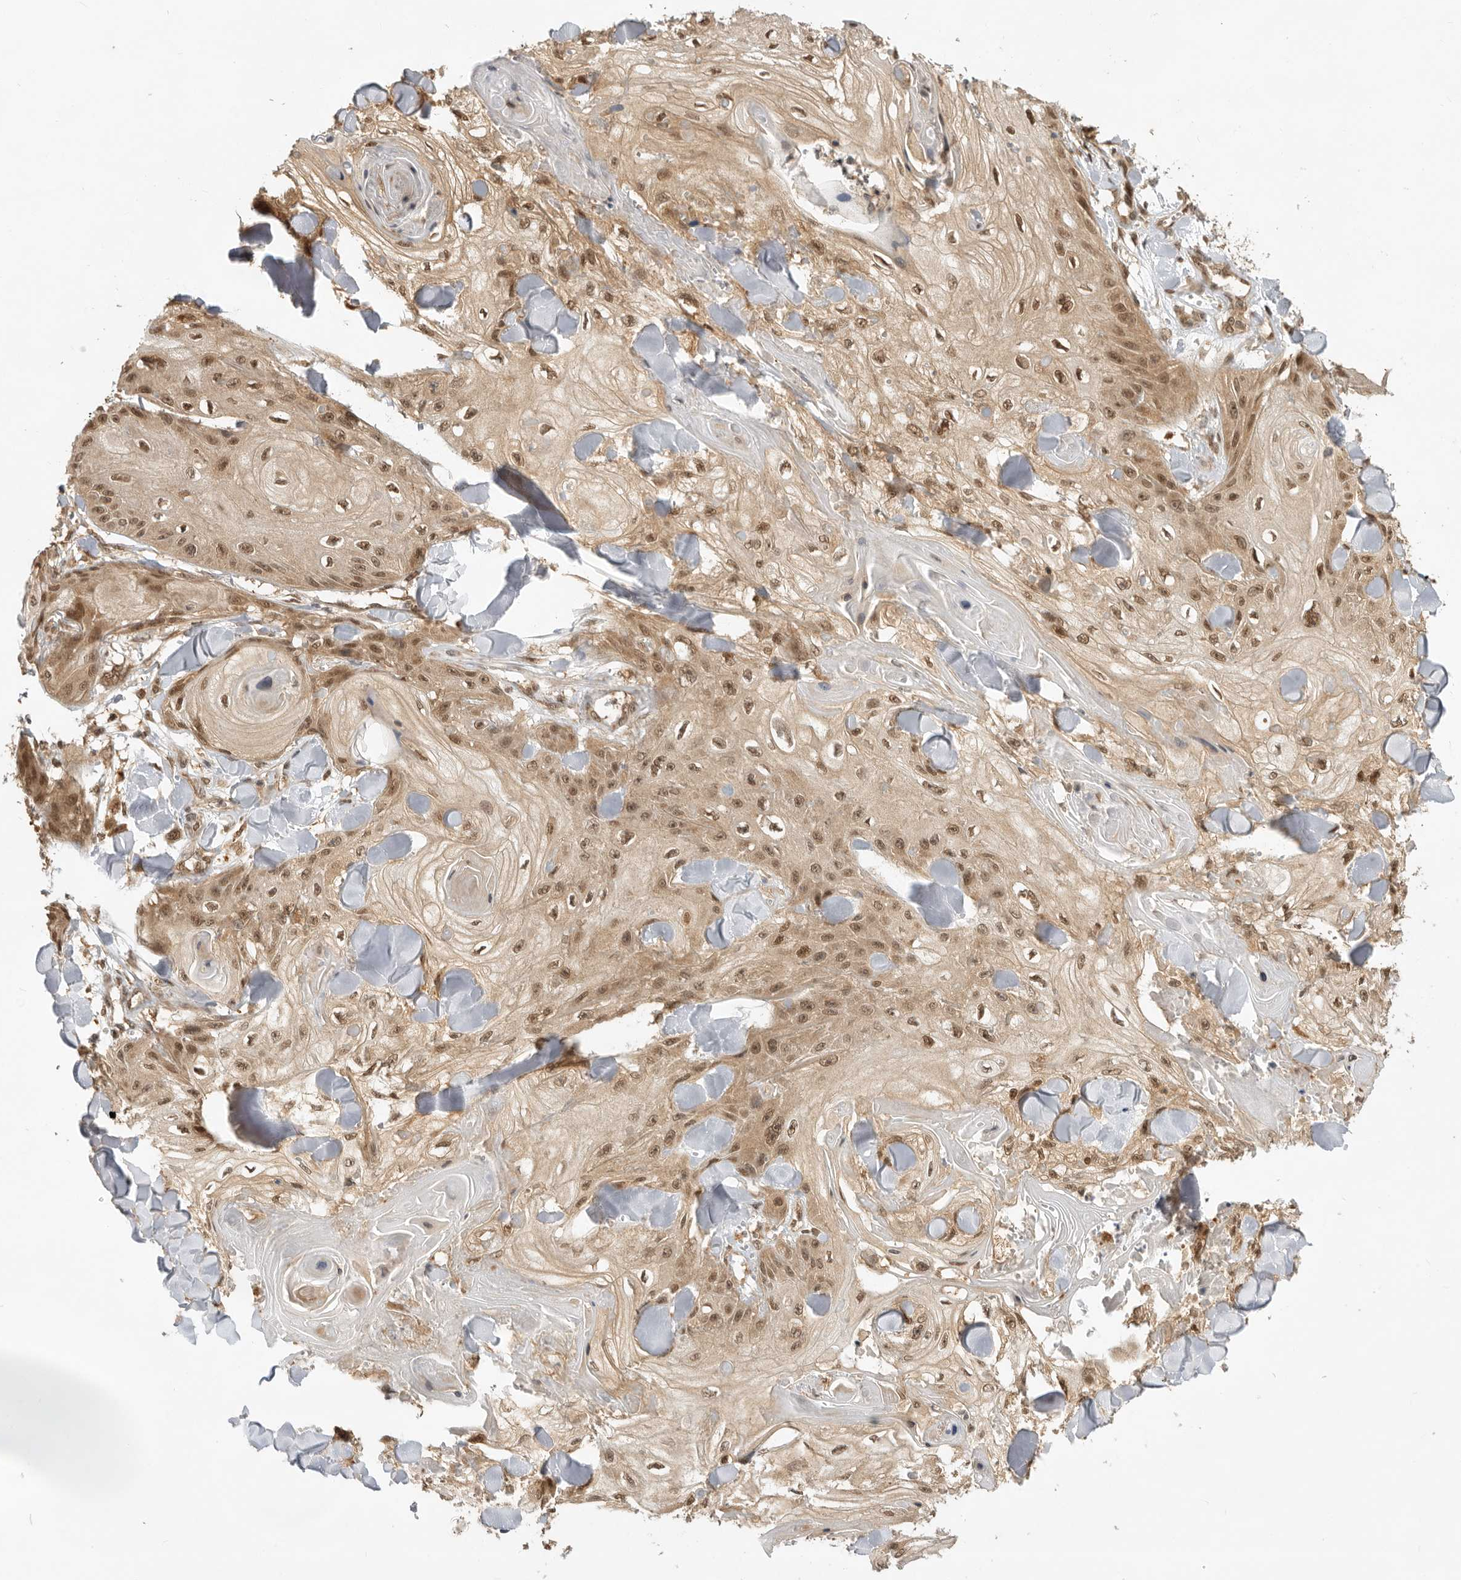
{"staining": {"intensity": "moderate", "quantity": ">75%", "location": "nuclear"}, "tissue": "skin cancer", "cell_type": "Tumor cells", "image_type": "cancer", "snomed": [{"axis": "morphology", "description": "Squamous cell carcinoma, NOS"}, {"axis": "topography", "description": "Skin"}], "caption": "An immunohistochemistry image of neoplastic tissue is shown. Protein staining in brown highlights moderate nuclear positivity in skin cancer within tumor cells.", "gene": "ADPRS", "patient": {"sex": "male", "age": 74}}